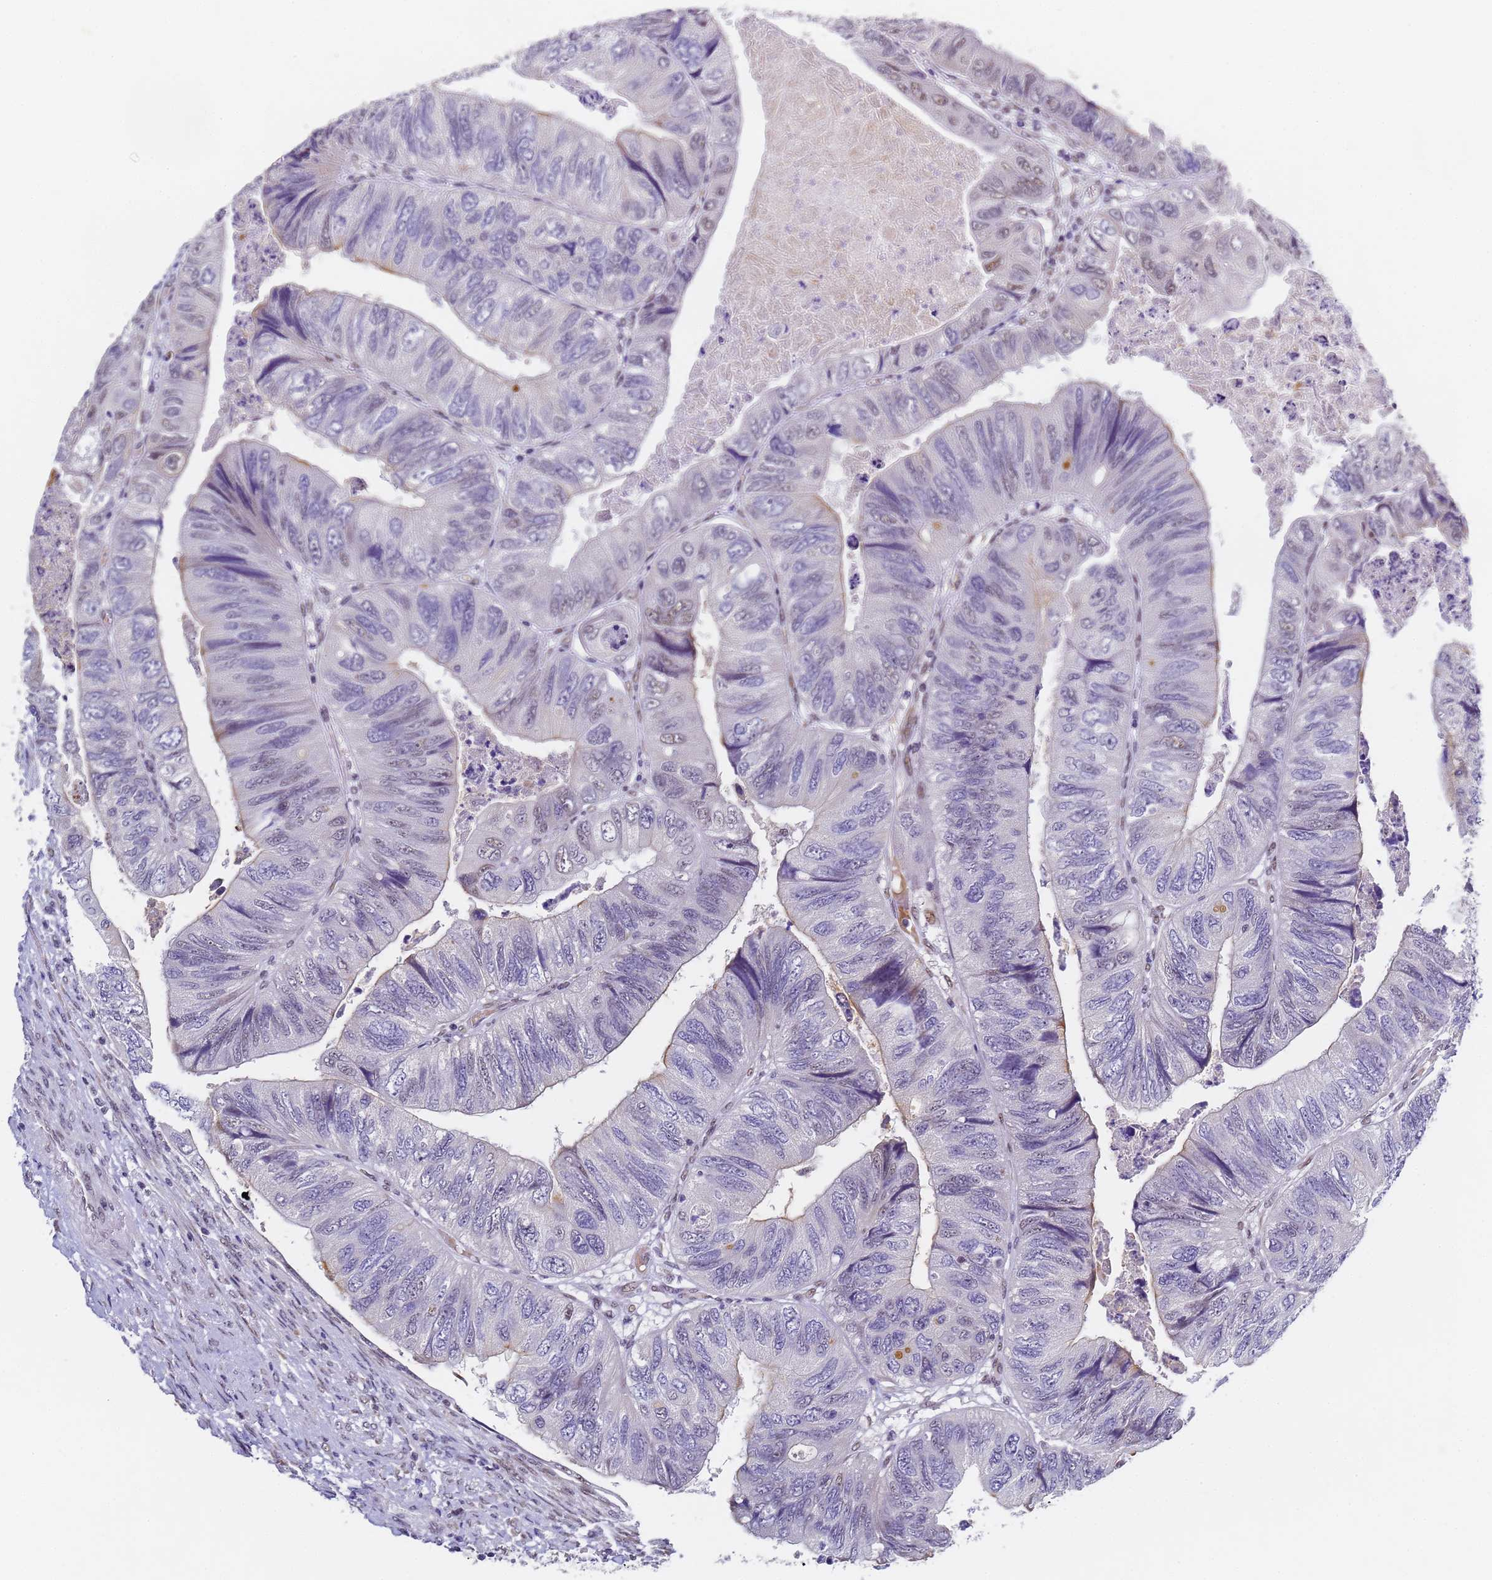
{"staining": {"intensity": "negative", "quantity": "none", "location": "none"}, "tissue": "colorectal cancer", "cell_type": "Tumor cells", "image_type": "cancer", "snomed": [{"axis": "morphology", "description": "Adenocarcinoma, NOS"}, {"axis": "topography", "description": "Rectum"}], "caption": "A high-resolution photomicrograph shows IHC staining of colorectal adenocarcinoma, which displays no significant positivity in tumor cells. The staining was performed using DAB to visualize the protein expression in brown, while the nuclei were stained in blue with hematoxylin (Magnification: 20x).", "gene": "FNBP4", "patient": {"sex": "male", "age": 63}}